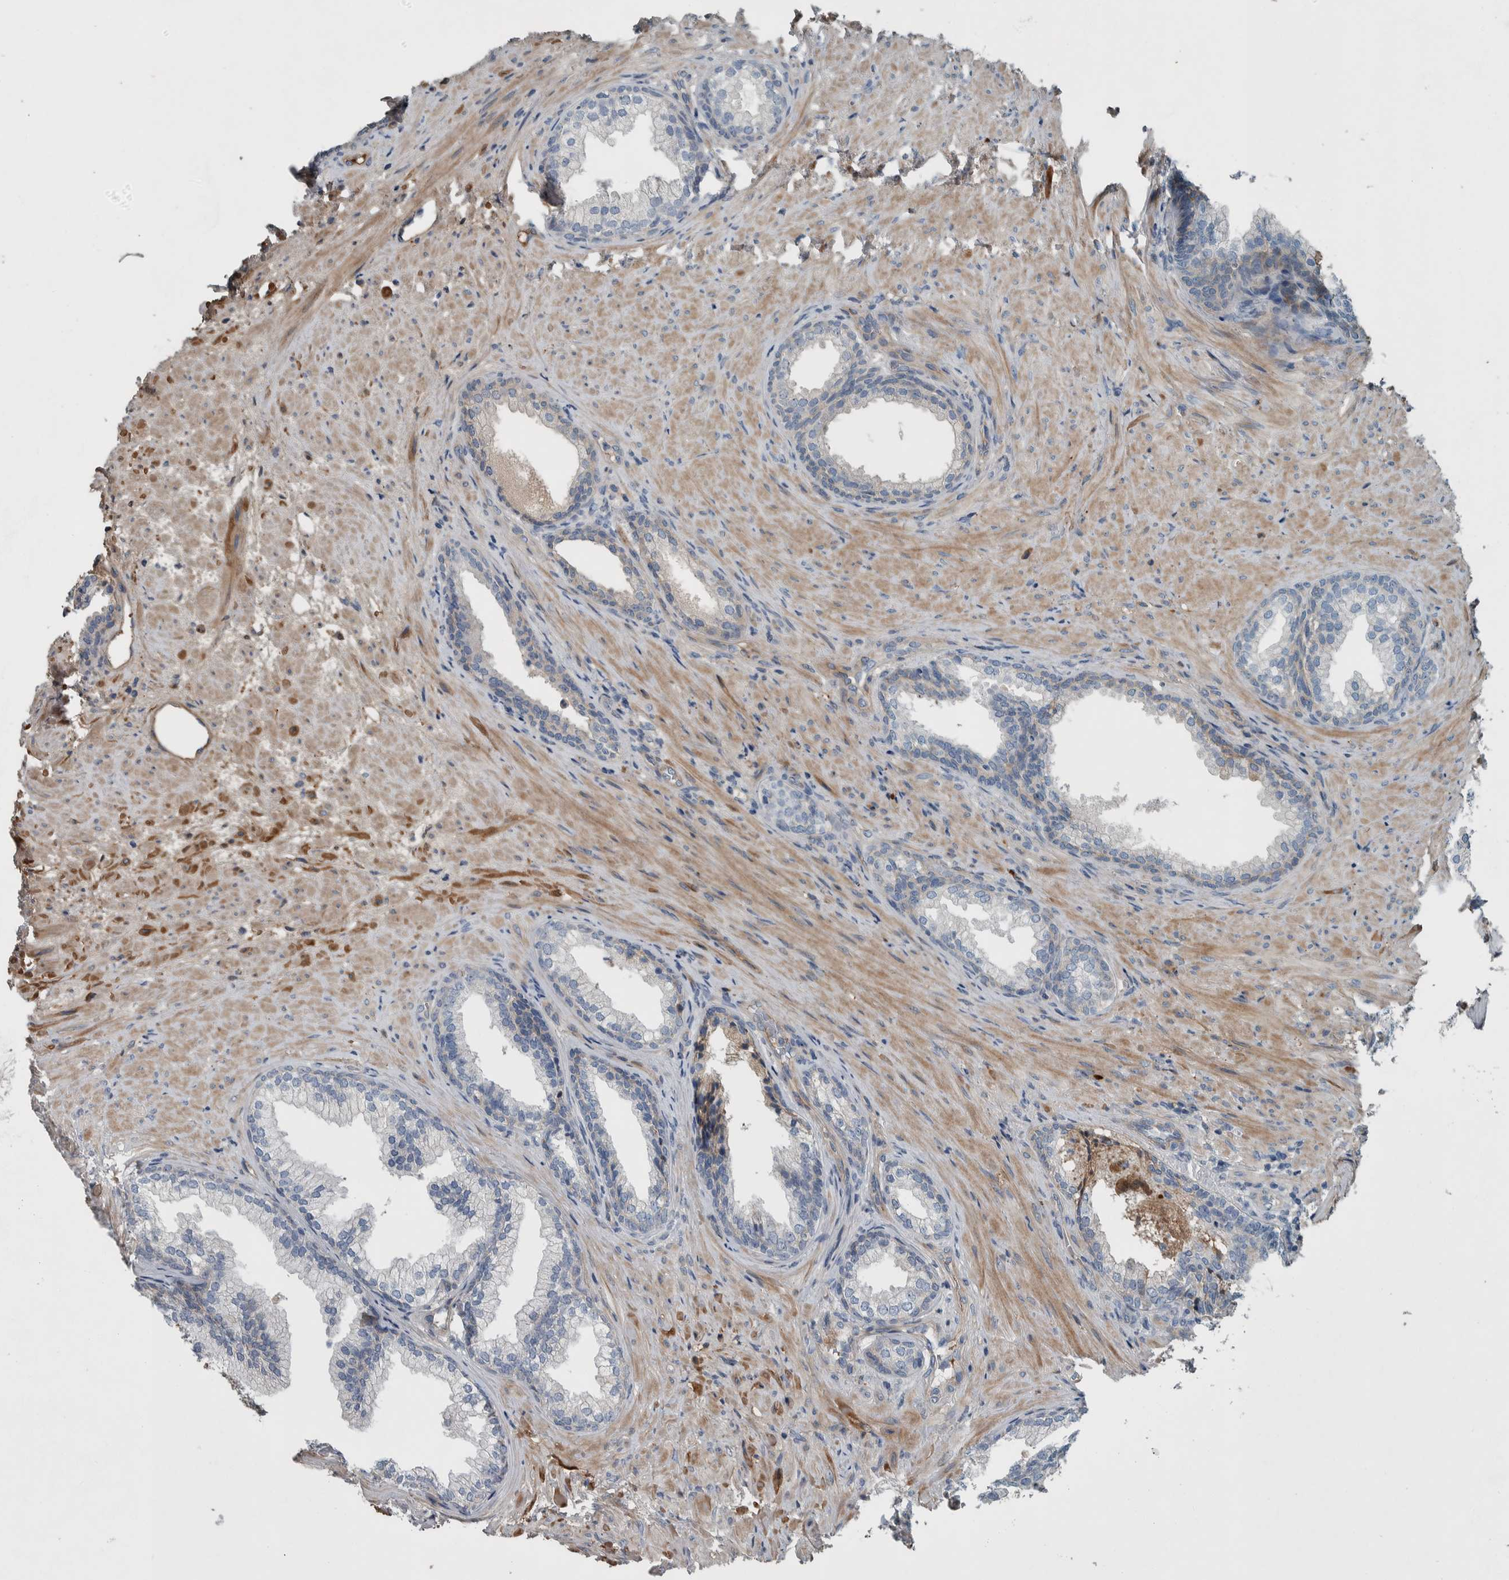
{"staining": {"intensity": "weak", "quantity": "25%-75%", "location": "cytoplasmic/membranous,nuclear"}, "tissue": "prostate", "cell_type": "Glandular cells", "image_type": "normal", "snomed": [{"axis": "morphology", "description": "Normal tissue, NOS"}, {"axis": "topography", "description": "Prostate"}], "caption": "Human prostate stained for a protein (brown) shows weak cytoplasmic/membranous,nuclear positive expression in approximately 25%-75% of glandular cells.", "gene": "SERPINC1", "patient": {"sex": "male", "age": 76}}